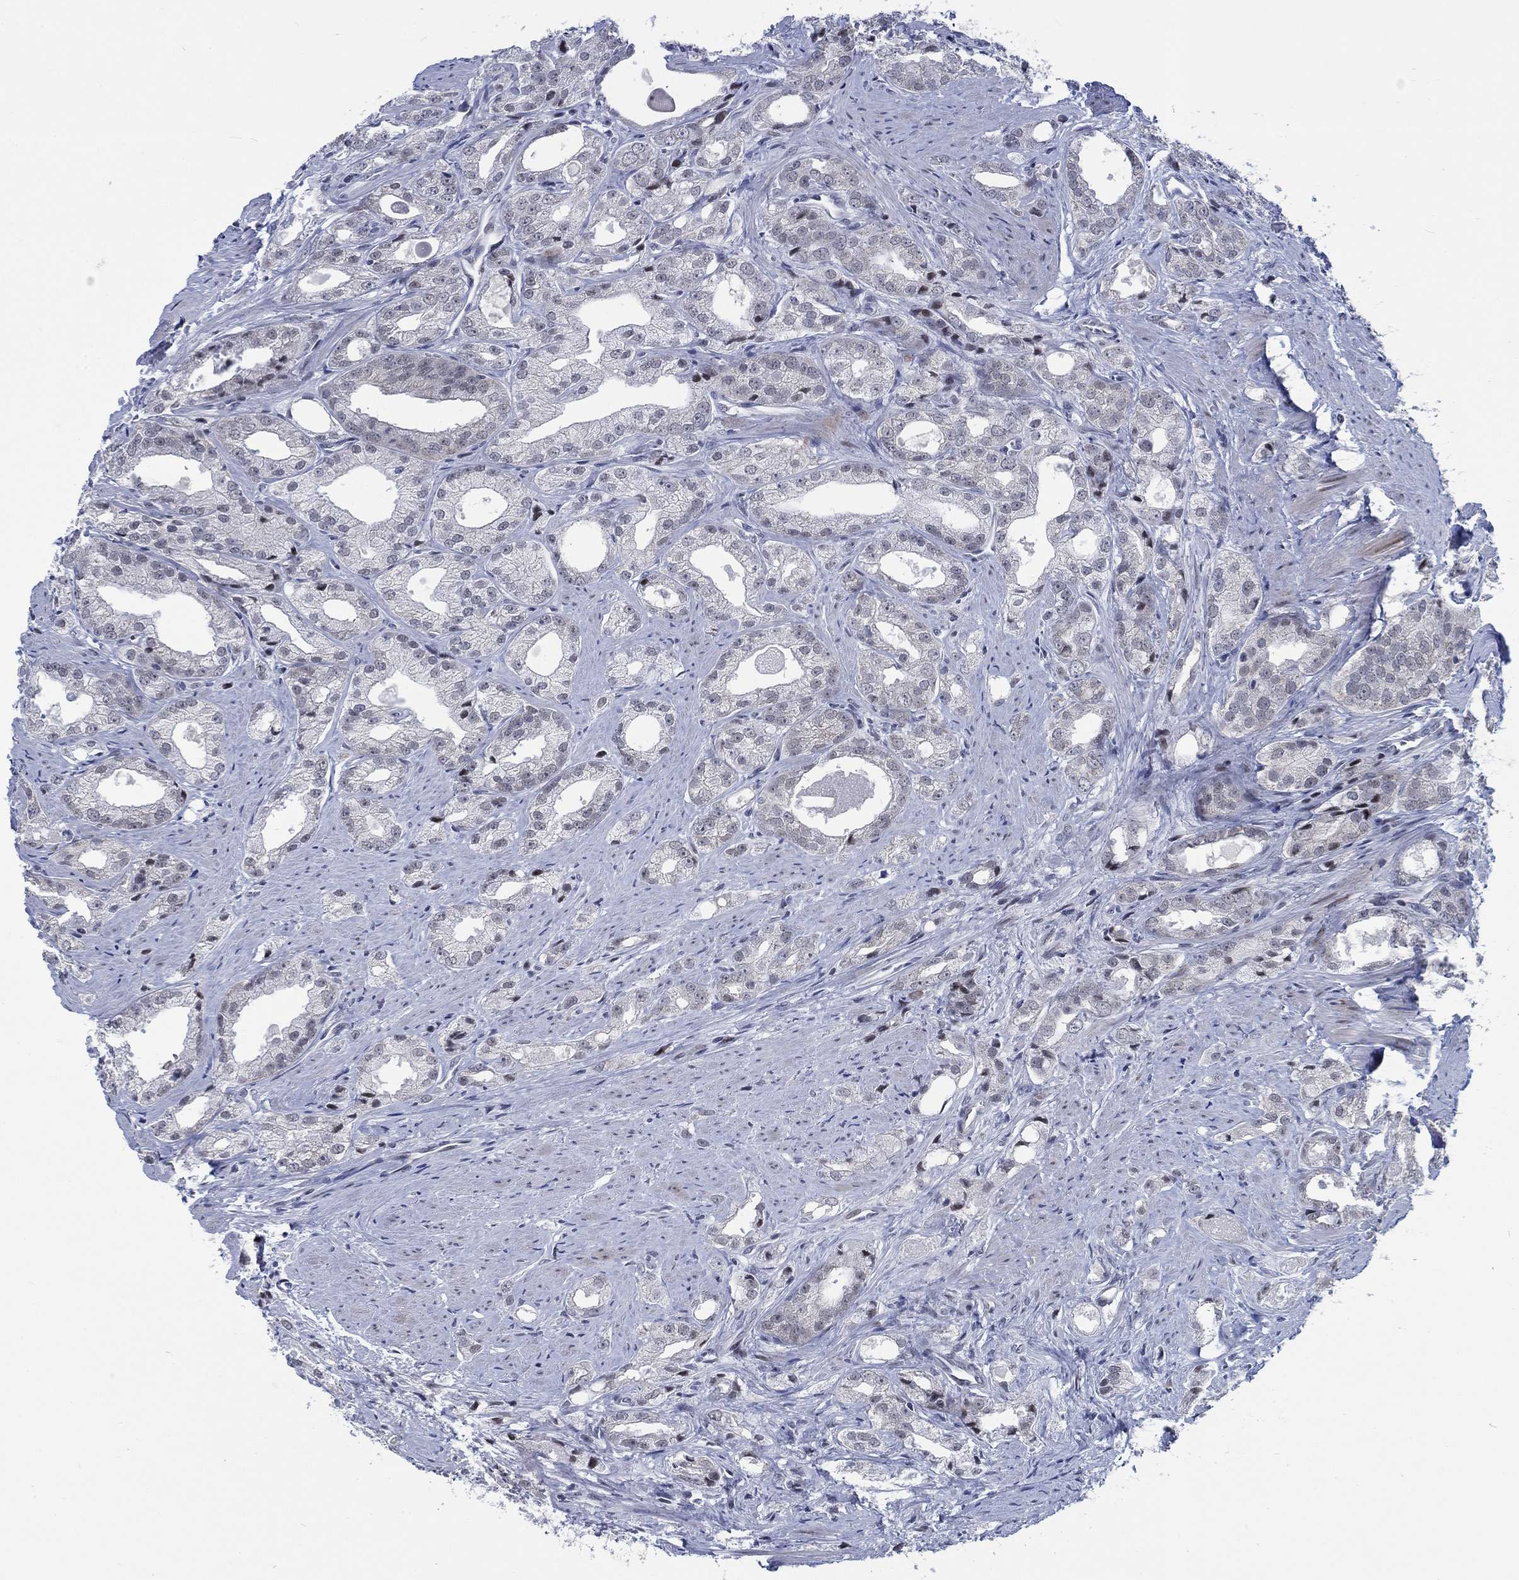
{"staining": {"intensity": "negative", "quantity": "none", "location": "none"}, "tissue": "prostate cancer", "cell_type": "Tumor cells", "image_type": "cancer", "snomed": [{"axis": "morphology", "description": "Adenocarcinoma, NOS"}, {"axis": "morphology", "description": "Adenocarcinoma, High grade"}, {"axis": "topography", "description": "Prostate"}], "caption": "Image shows no significant protein staining in tumor cells of prostate cancer (adenocarcinoma). (Immunohistochemistry (ihc), brightfield microscopy, high magnification).", "gene": "NEU3", "patient": {"sex": "male", "age": 70}}